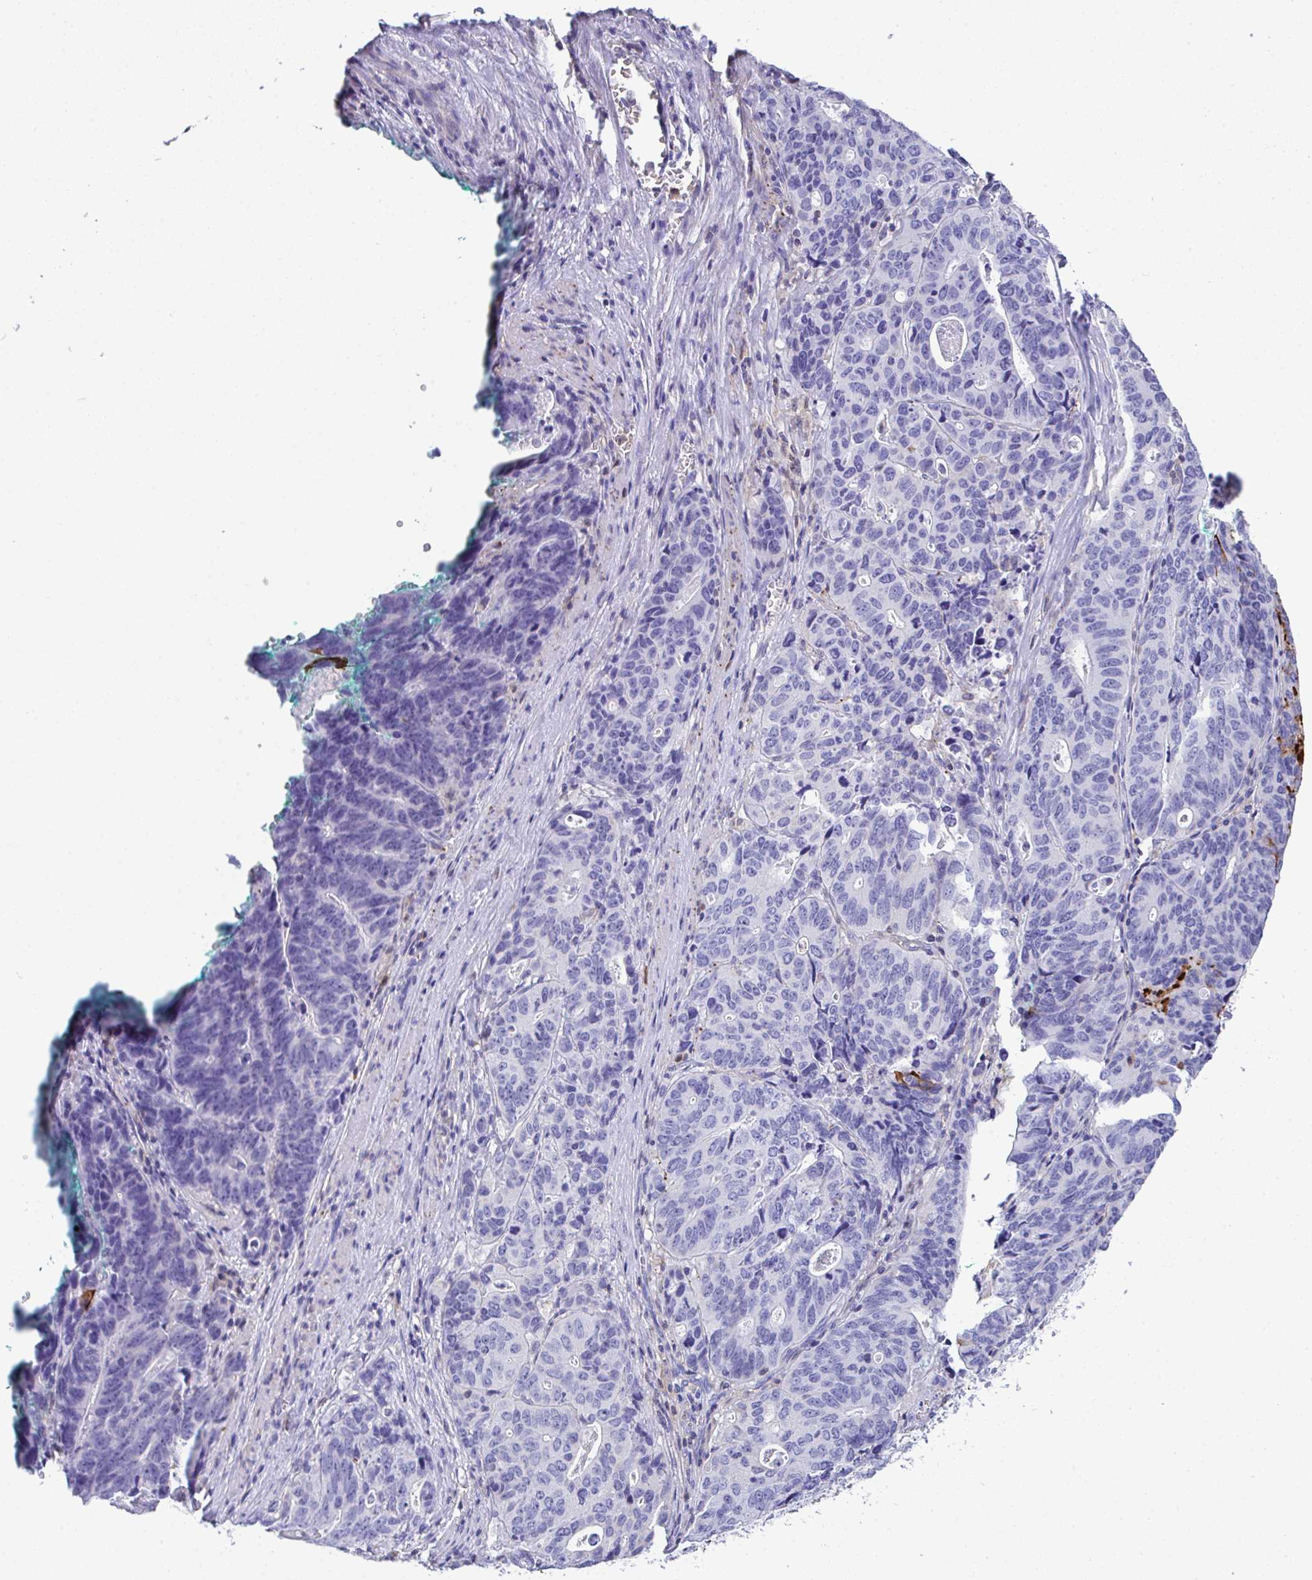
{"staining": {"intensity": "strong", "quantity": "25%-75%", "location": "cytoplasmic/membranous"}, "tissue": "stomach cancer", "cell_type": "Tumor cells", "image_type": "cancer", "snomed": [{"axis": "morphology", "description": "Adenocarcinoma, NOS"}, {"axis": "topography", "description": "Stomach, upper"}], "caption": "Human stomach cancer stained with a protein marker demonstrates strong staining in tumor cells.", "gene": "TNFAIP8", "patient": {"sex": "female", "age": 67}}